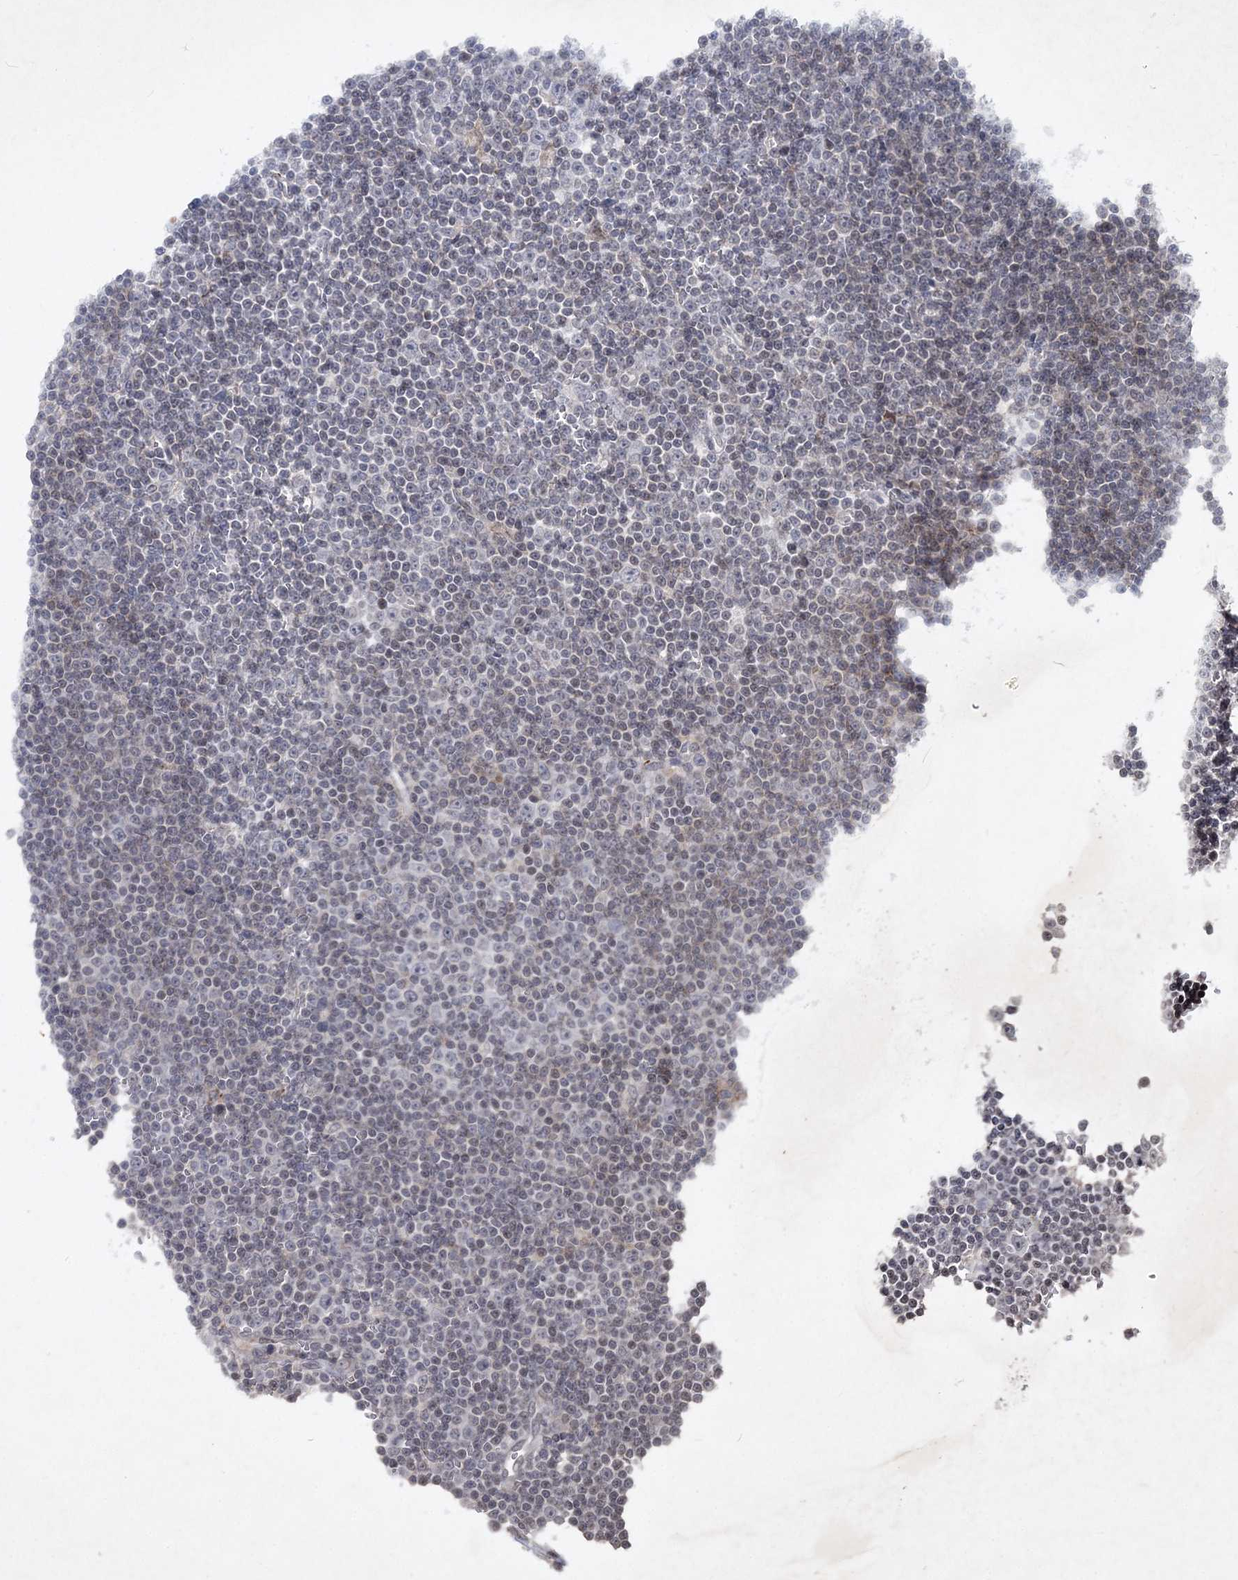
{"staining": {"intensity": "weak", "quantity": "25%-75%", "location": "nuclear"}, "tissue": "lymphoma", "cell_type": "Tumor cells", "image_type": "cancer", "snomed": [{"axis": "morphology", "description": "Malignant lymphoma, non-Hodgkin's type, Low grade"}, {"axis": "topography", "description": "Lymph node"}], "caption": "A low amount of weak nuclear positivity is present in approximately 25%-75% of tumor cells in lymphoma tissue.", "gene": "SOWAHB", "patient": {"sex": "female", "age": 67}}